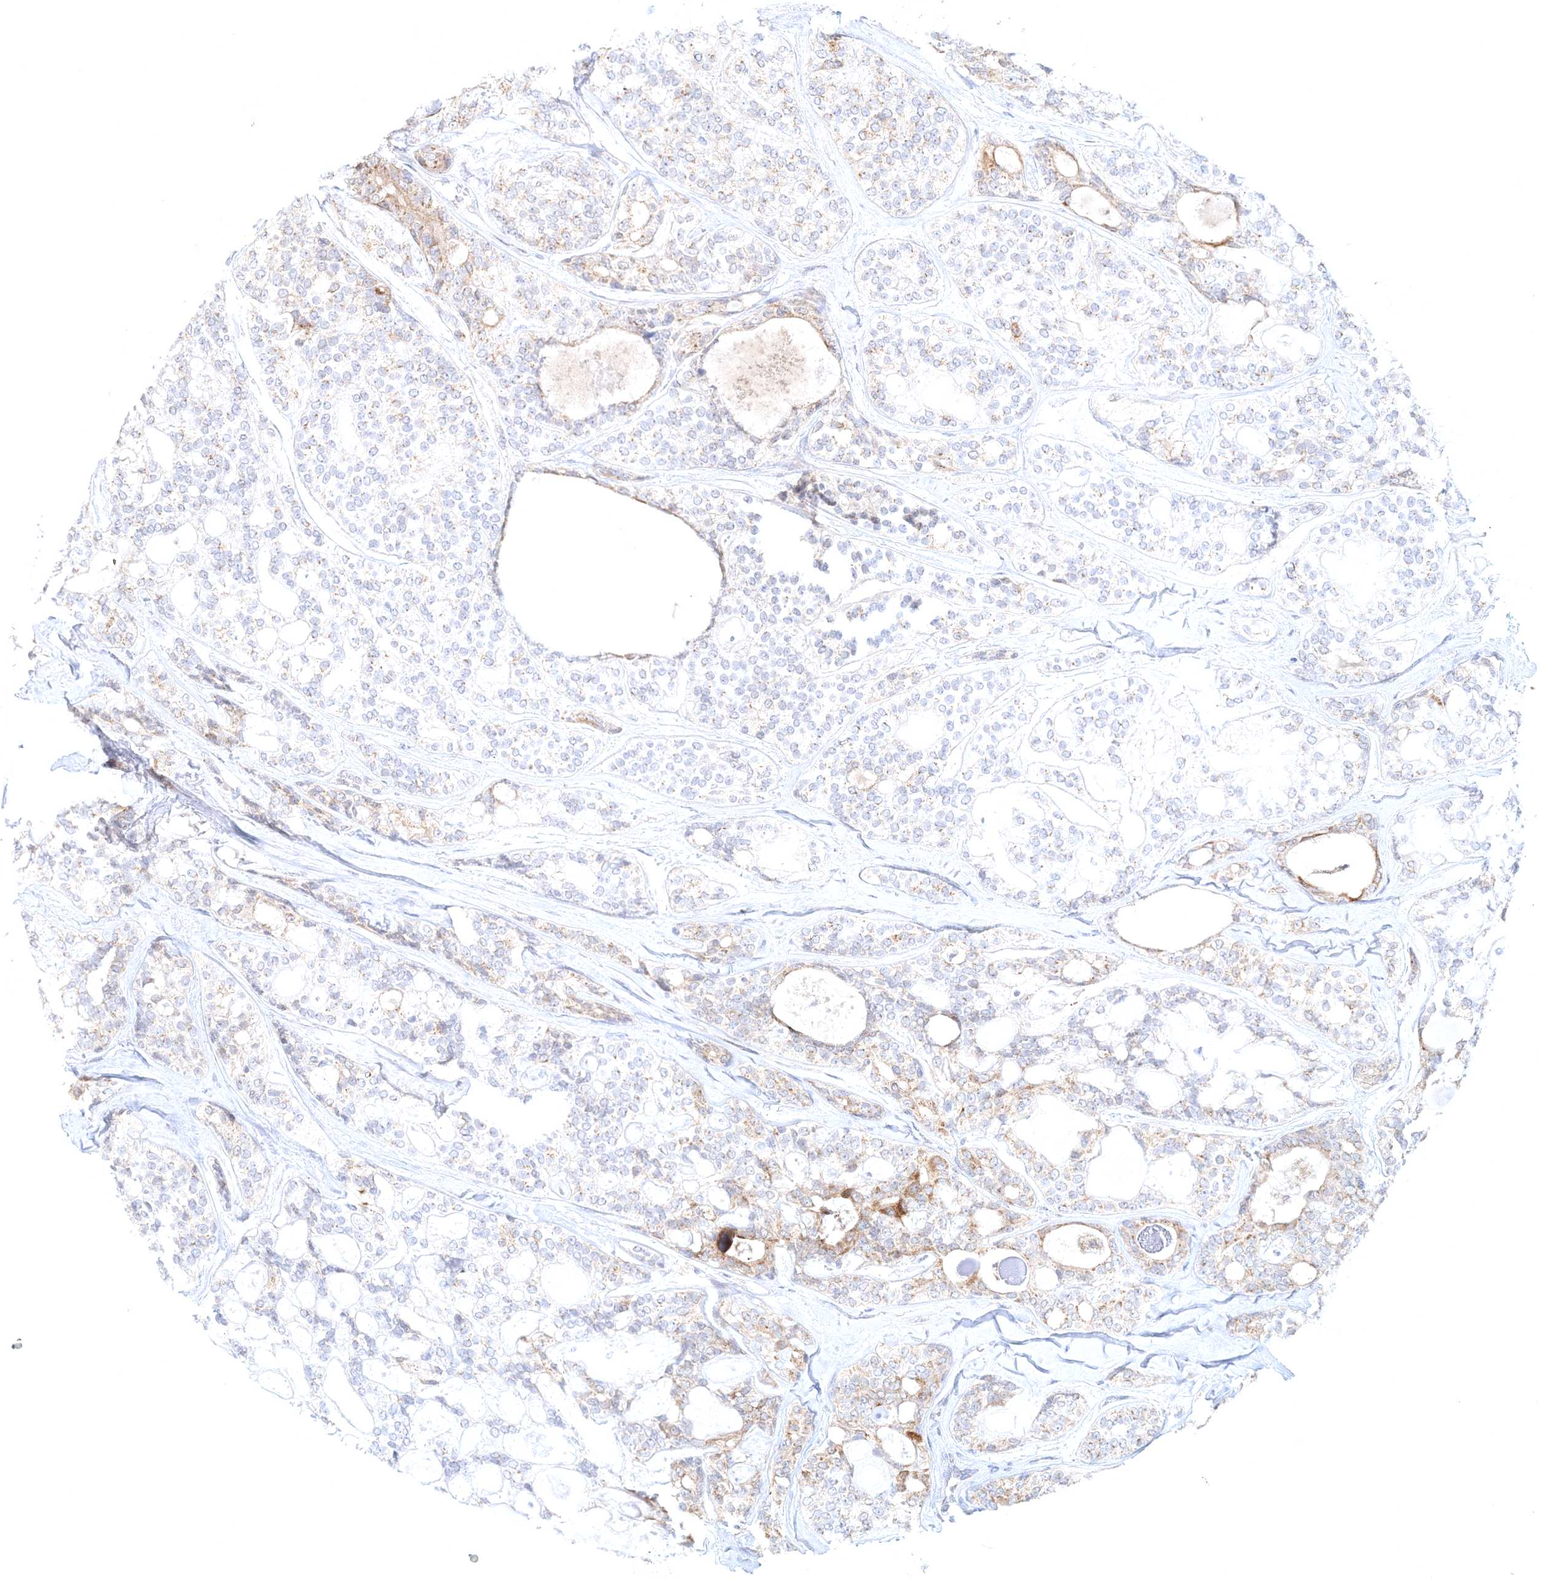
{"staining": {"intensity": "moderate", "quantity": "<25%", "location": "cytoplasmic/membranous"}, "tissue": "head and neck cancer", "cell_type": "Tumor cells", "image_type": "cancer", "snomed": [{"axis": "morphology", "description": "Adenocarcinoma, NOS"}, {"axis": "topography", "description": "Head-Neck"}], "caption": "Immunohistochemical staining of head and neck cancer demonstrates low levels of moderate cytoplasmic/membranous protein expression in approximately <25% of tumor cells.", "gene": "RNF150", "patient": {"sex": "male", "age": 66}}